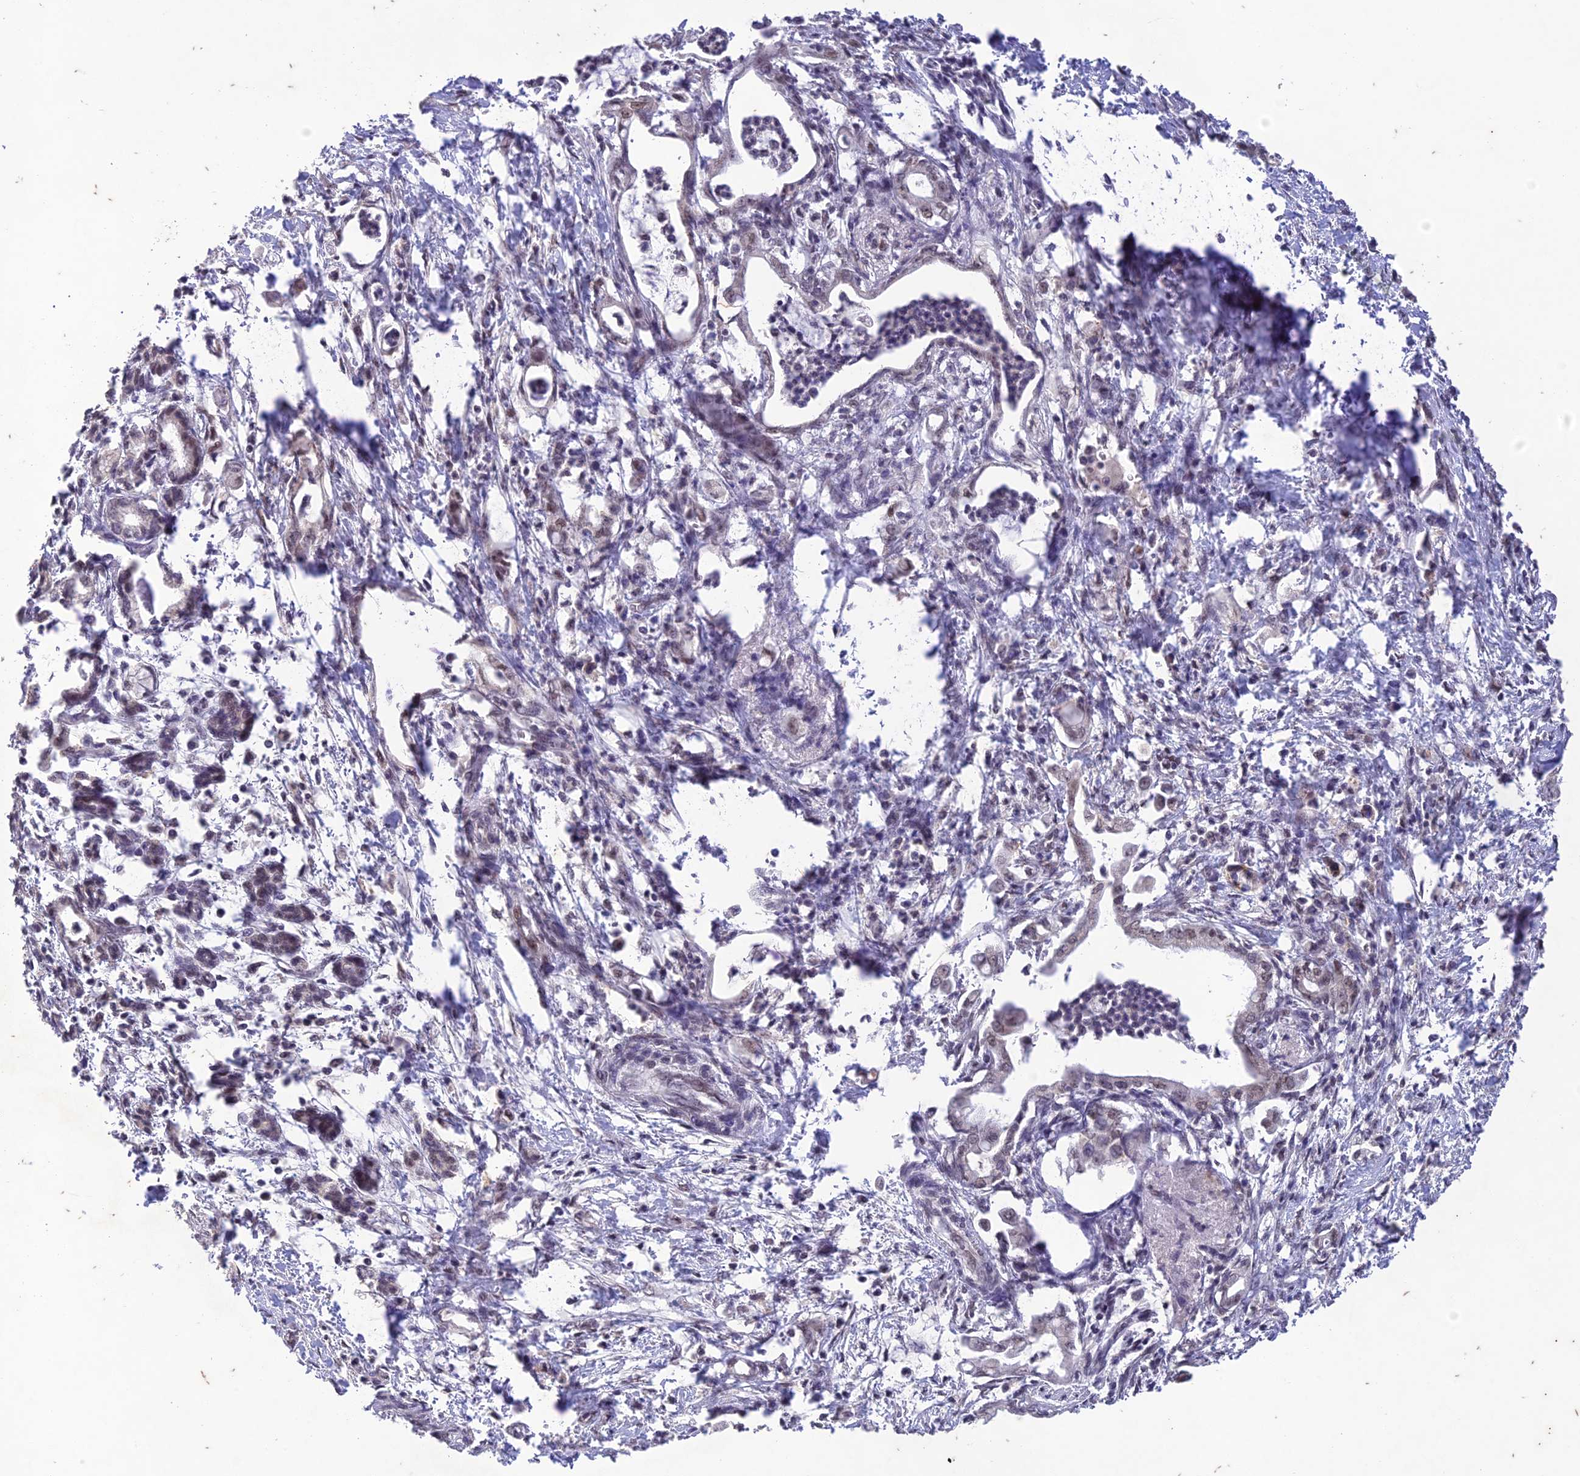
{"staining": {"intensity": "weak", "quantity": "<25%", "location": "nuclear"}, "tissue": "pancreatic cancer", "cell_type": "Tumor cells", "image_type": "cancer", "snomed": [{"axis": "morphology", "description": "Adenocarcinoma, NOS"}, {"axis": "topography", "description": "Pancreas"}], "caption": "A photomicrograph of human adenocarcinoma (pancreatic) is negative for staining in tumor cells. (Brightfield microscopy of DAB (3,3'-diaminobenzidine) immunohistochemistry (IHC) at high magnification).", "gene": "POP4", "patient": {"sex": "female", "age": 55}}